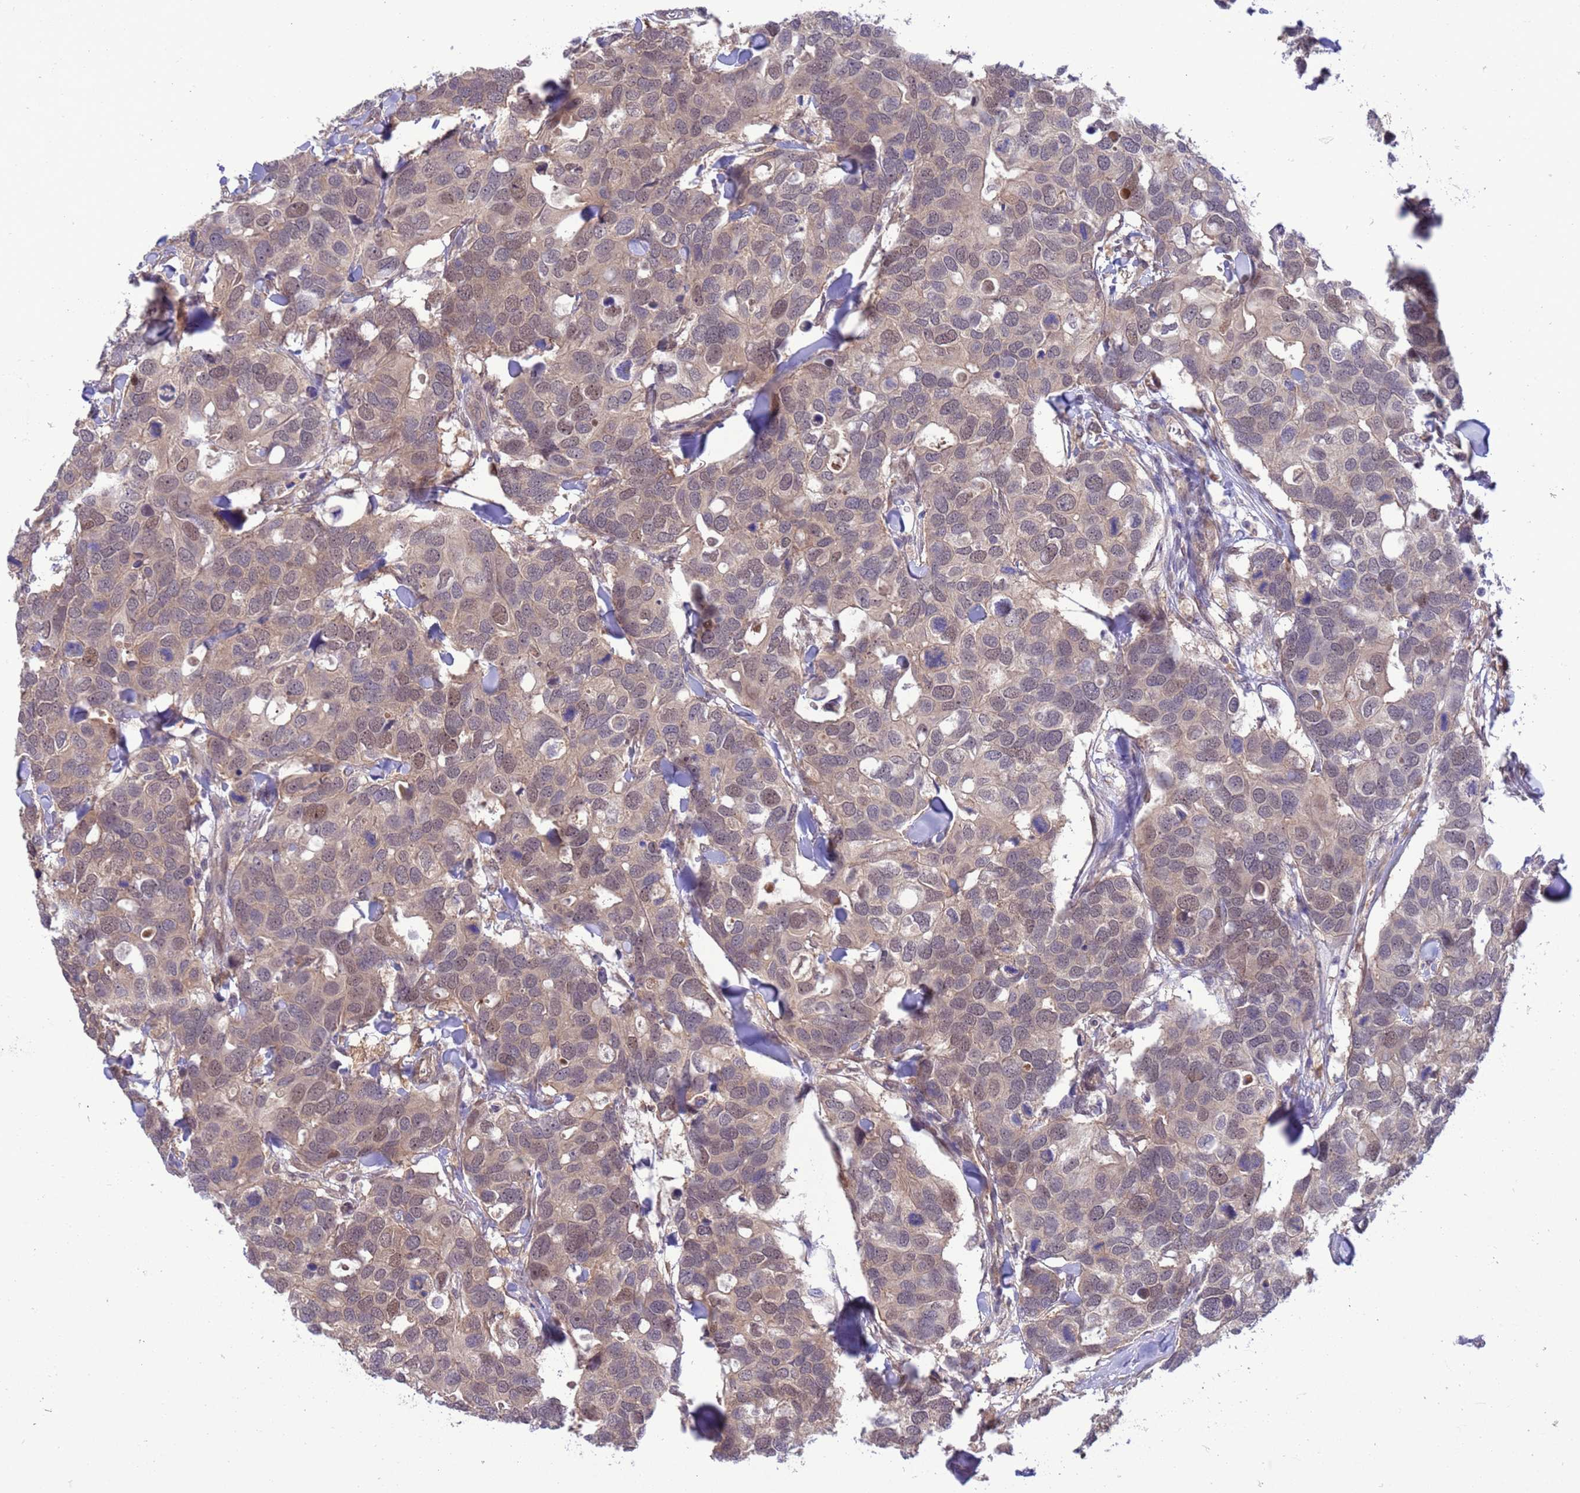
{"staining": {"intensity": "weak", "quantity": "25%-75%", "location": "nuclear"}, "tissue": "breast cancer", "cell_type": "Tumor cells", "image_type": "cancer", "snomed": [{"axis": "morphology", "description": "Duct carcinoma"}, {"axis": "topography", "description": "Breast"}], "caption": "The photomicrograph displays staining of invasive ductal carcinoma (breast), revealing weak nuclear protein expression (brown color) within tumor cells.", "gene": "ZNF461", "patient": {"sex": "female", "age": 83}}